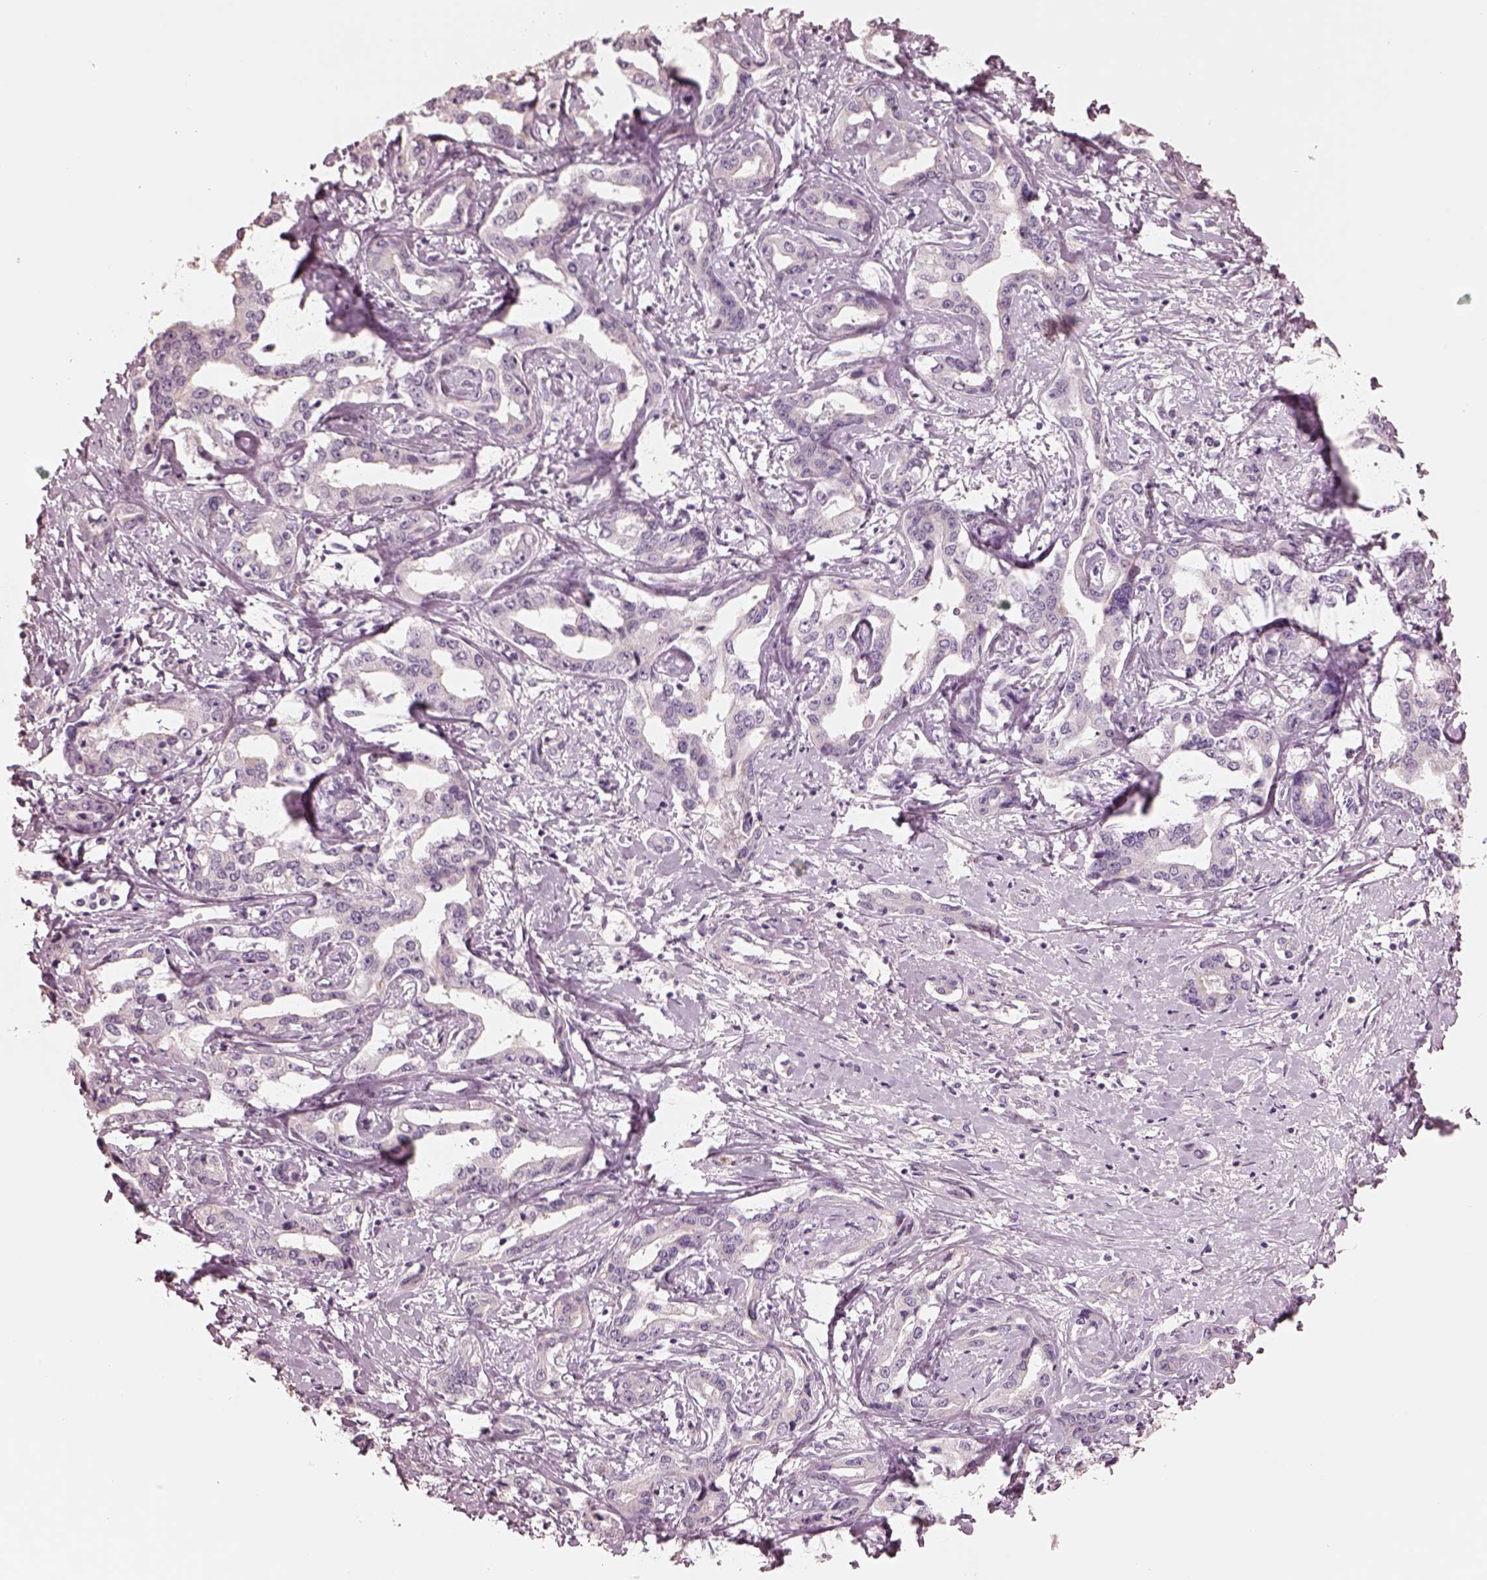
{"staining": {"intensity": "negative", "quantity": "none", "location": "none"}, "tissue": "liver cancer", "cell_type": "Tumor cells", "image_type": "cancer", "snomed": [{"axis": "morphology", "description": "Cholangiocarcinoma"}, {"axis": "topography", "description": "Liver"}], "caption": "DAB immunohistochemical staining of cholangiocarcinoma (liver) reveals no significant staining in tumor cells. Nuclei are stained in blue.", "gene": "OPTC", "patient": {"sex": "male", "age": 59}}